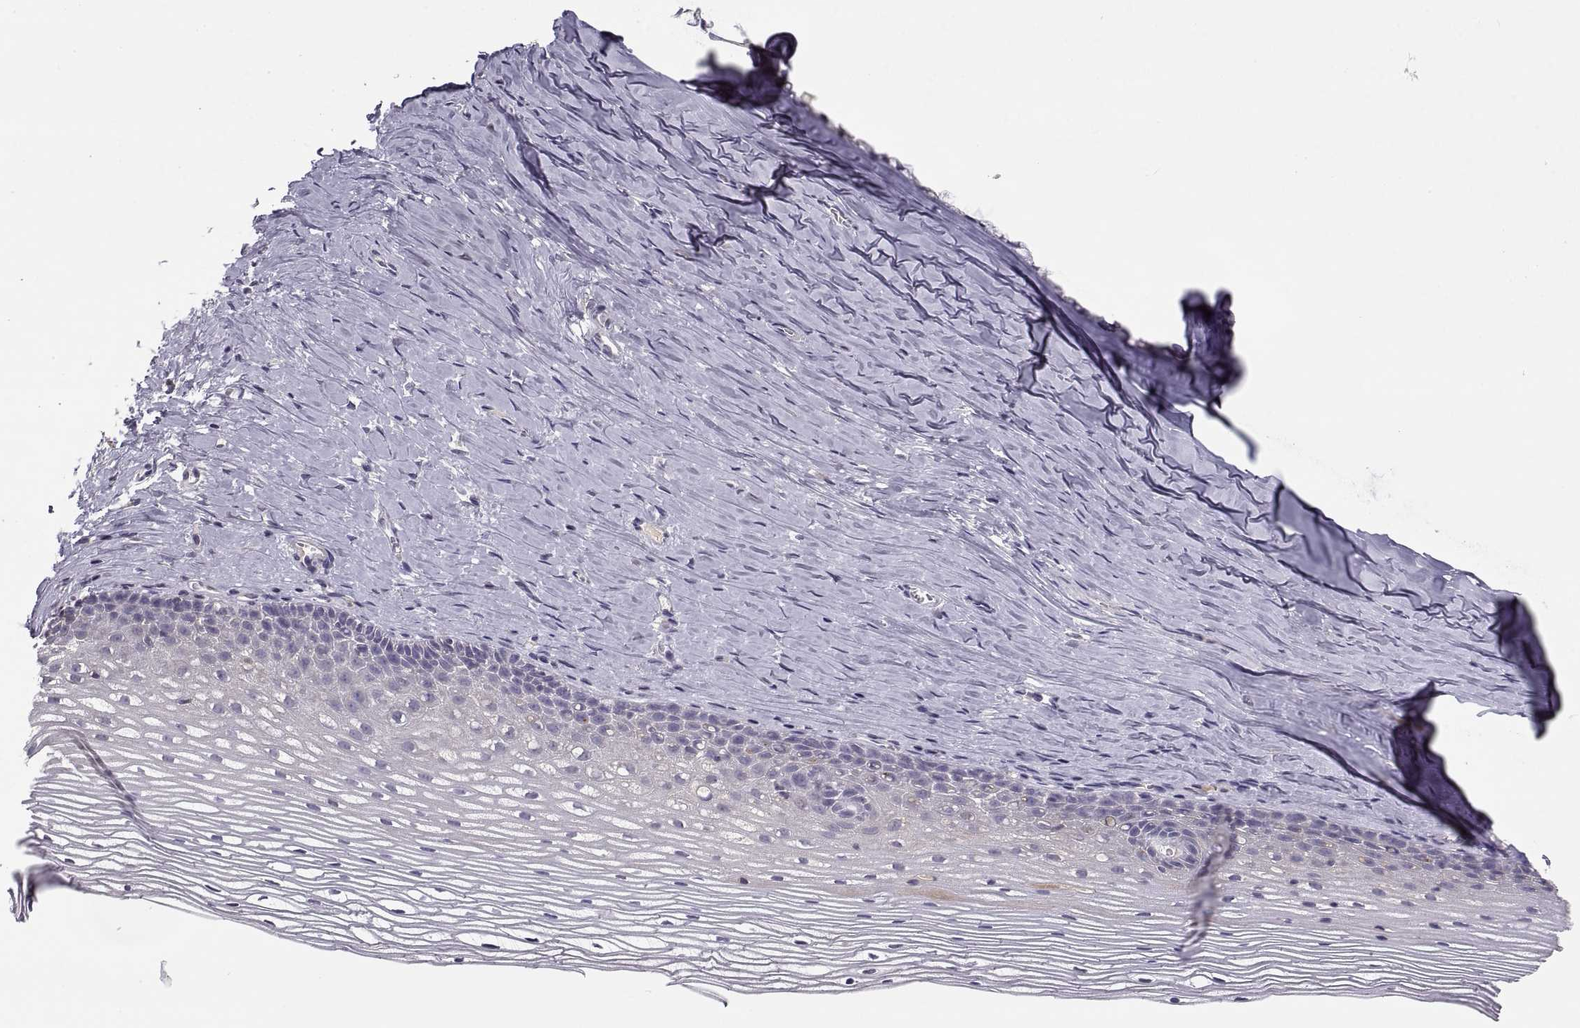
{"staining": {"intensity": "negative", "quantity": "none", "location": "none"}, "tissue": "cervix", "cell_type": "Squamous epithelial cells", "image_type": "normal", "snomed": [{"axis": "morphology", "description": "Normal tissue, NOS"}, {"axis": "topography", "description": "Cervix"}], "caption": "This is a micrograph of immunohistochemistry staining of normal cervix, which shows no positivity in squamous epithelial cells.", "gene": "NMNAT2", "patient": {"sex": "female", "age": 40}}